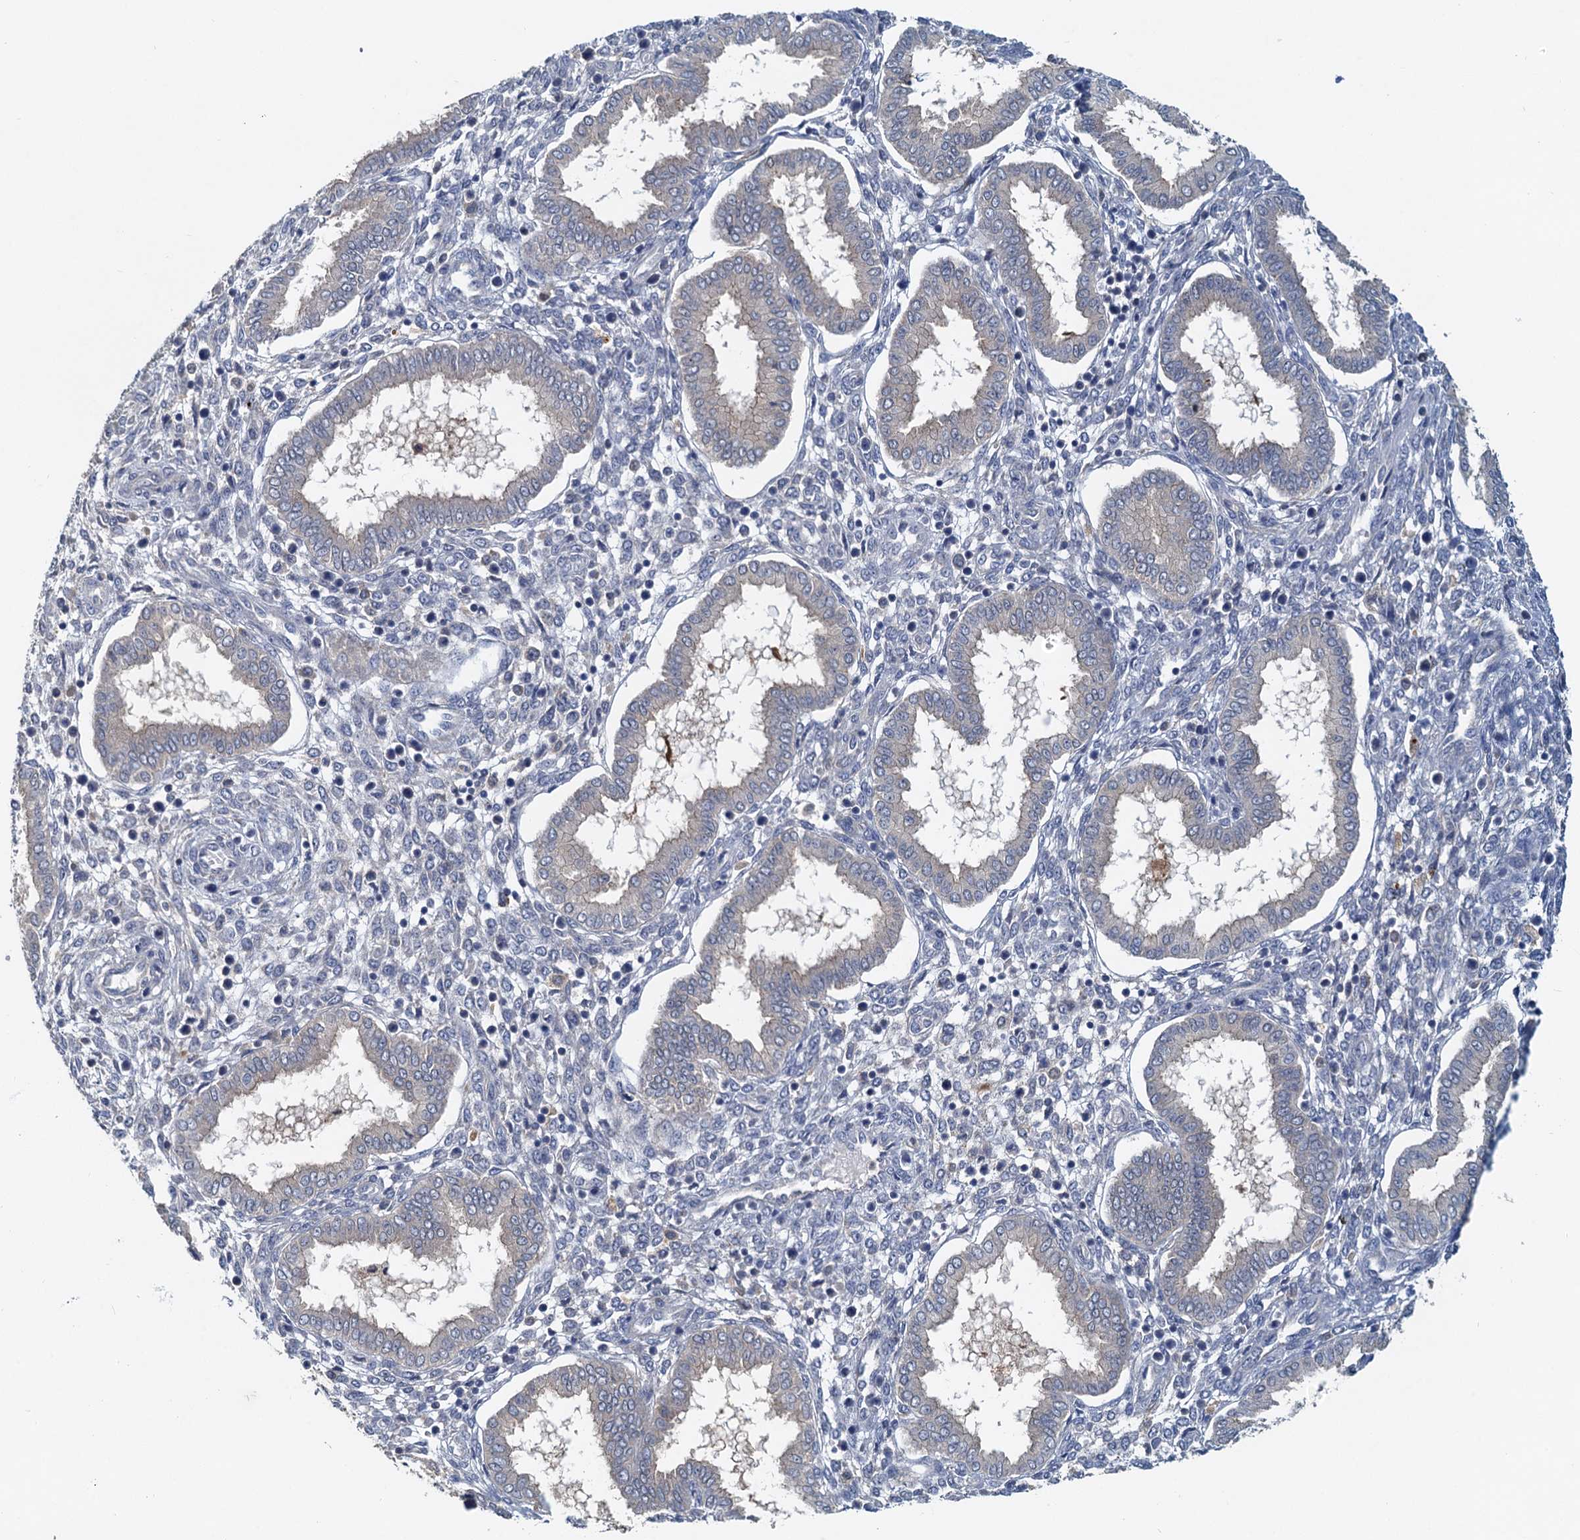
{"staining": {"intensity": "negative", "quantity": "none", "location": "none"}, "tissue": "endometrium", "cell_type": "Cells in endometrial stroma", "image_type": "normal", "snomed": [{"axis": "morphology", "description": "Normal tissue, NOS"}, {"axis": "topography", "description": "Endometrium"}], "caption": "Human endometrium stained for a protein using immunohistochemistry (IHC) reveals no staining in cells in endometrial stroma.", "gene": "TOLLIP", "patient": {"sex": "female", "age": 24}}